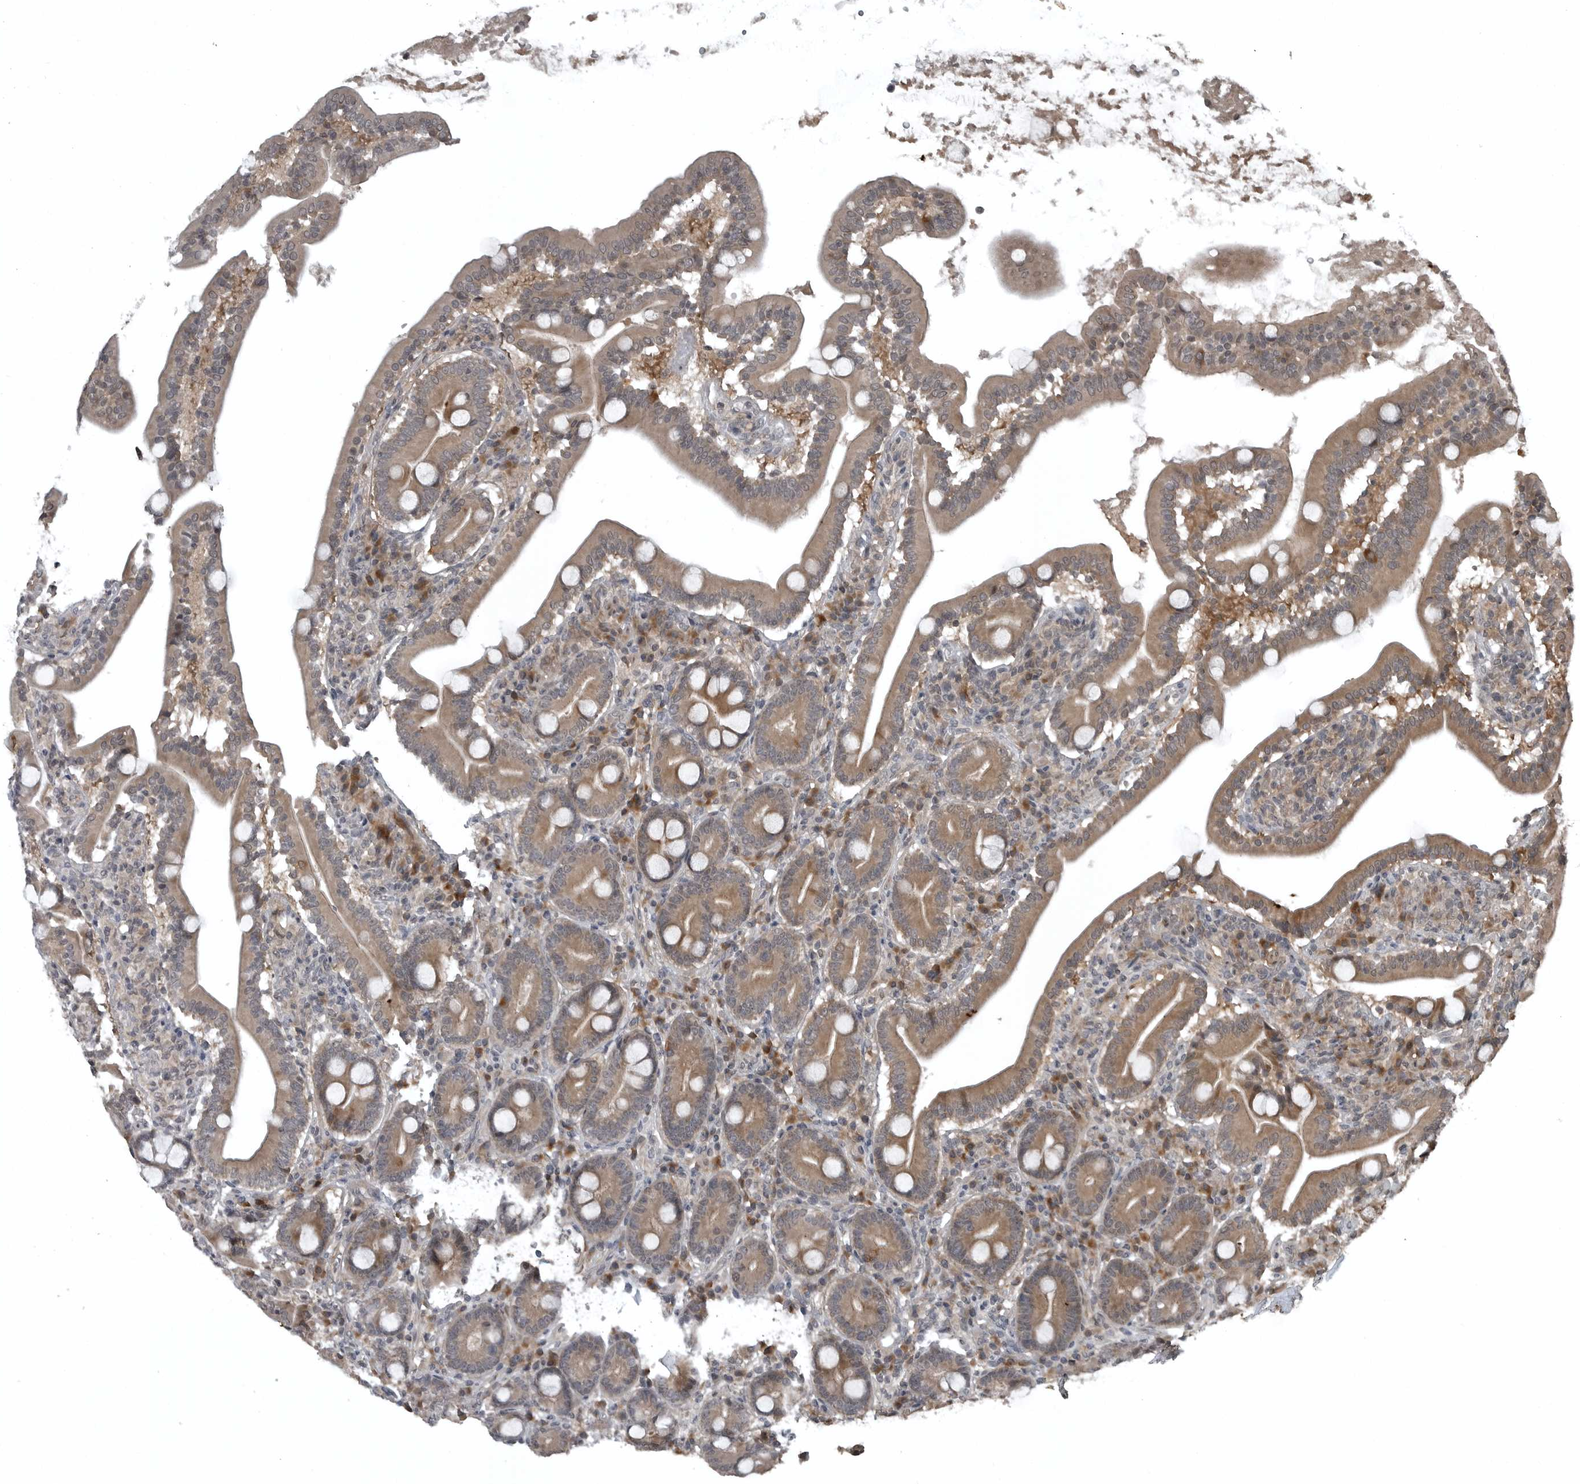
{"staining": {"intensity": "moderate", "quantity": ">75%", "location": "cytoplasmic/membranous"}, "tissue": "duodenum", "cell_type": "Glandular cells", "image_type": "normal", "snomed": [{"axis": "morphology", "description": "Normal tissue, NOS"}, {"axis": "topography", "description": "Duodenum"}], "caption": "IHC (DAB (3,3'-diaminobenzidine)) staining of benign duodenum demonstrates moderate cytoplasmic/membranous protein positivity in approximately >75% of glandular cells. The staining was performed using DAB (3,3'-diaminobenzidine), with brown indicating positive protein expression. Nuclei are stained blue with hematoxylin.", "gene": "GAK", "patient": {"sex": "male", "age": 35}}